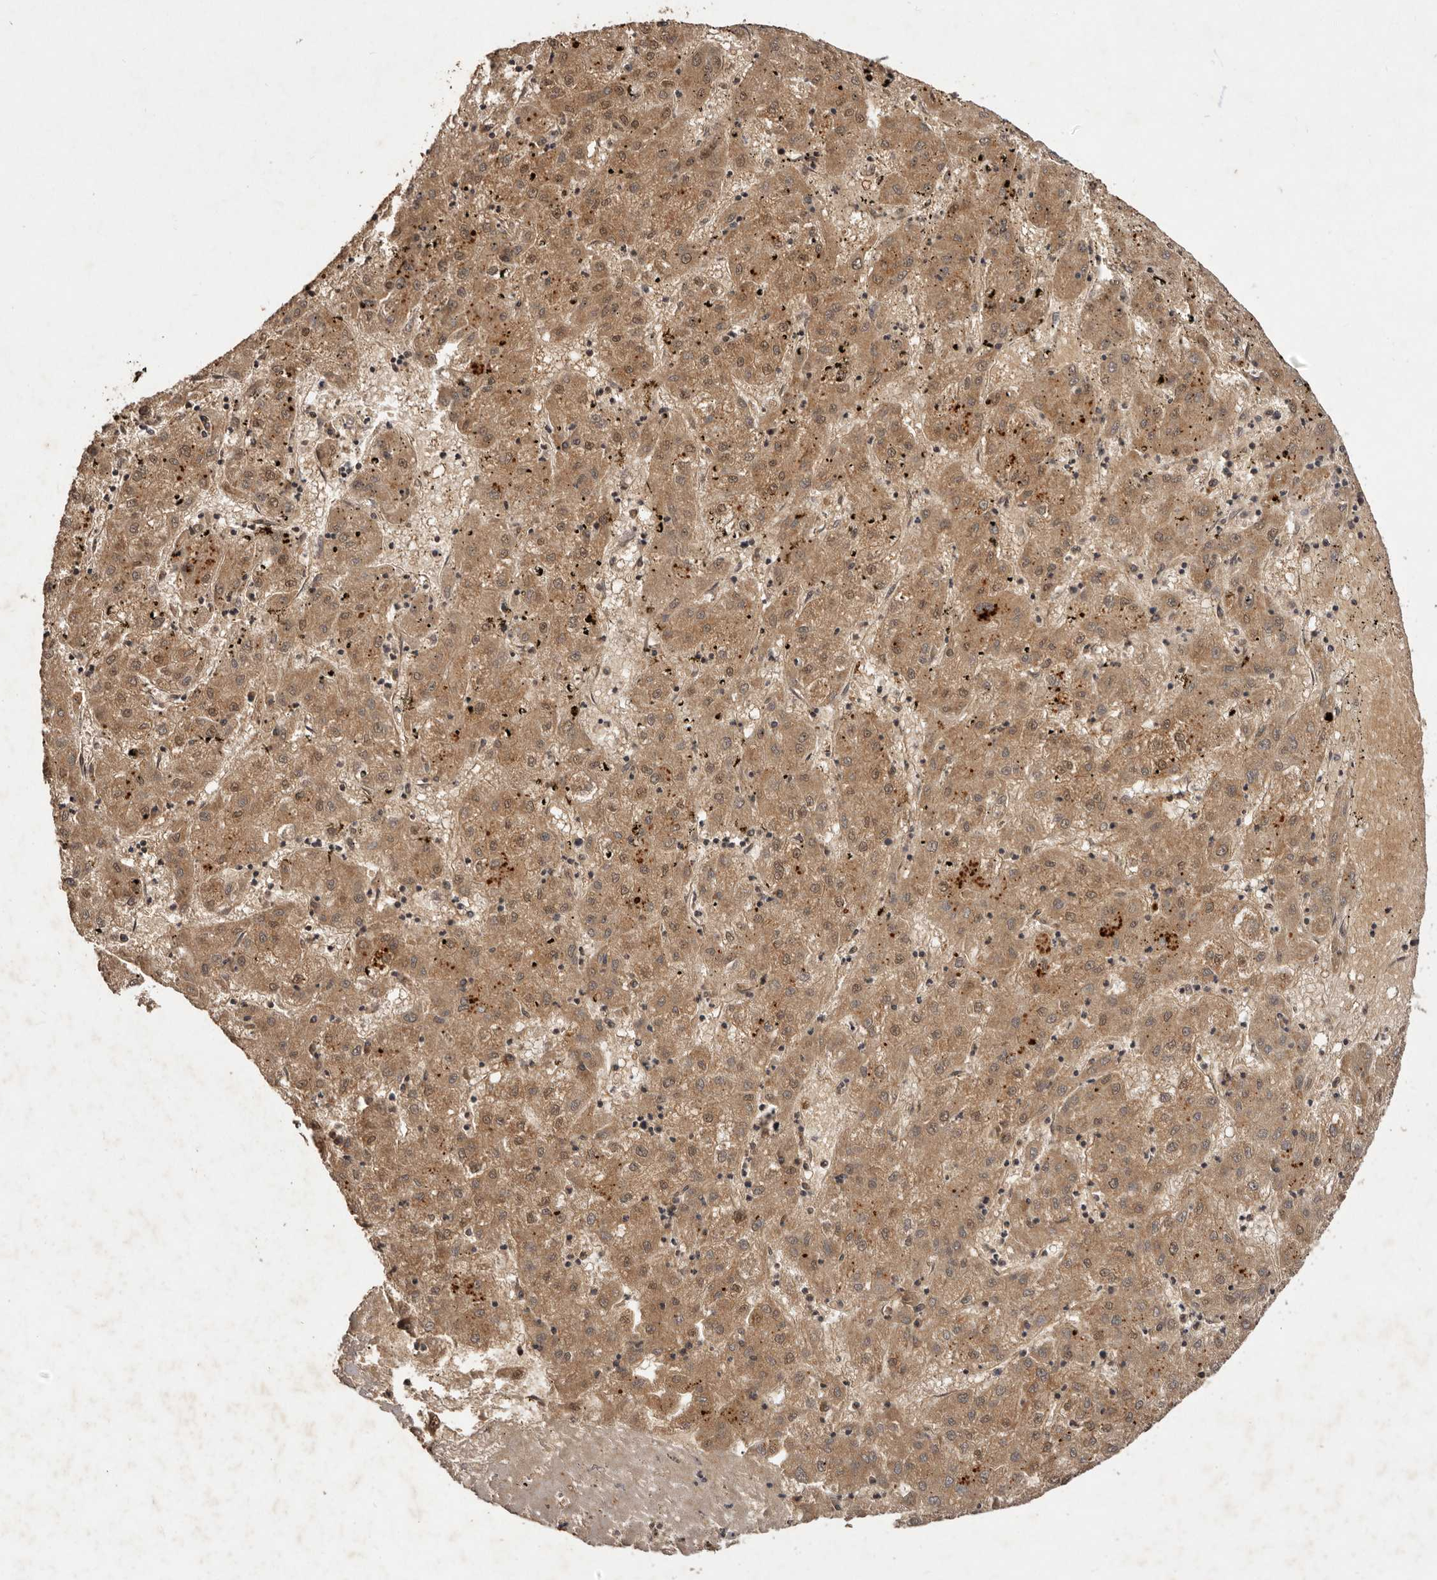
{"staining": {"intensity": "moderate", "quantity": ">75%", "location": "cytoplasmic/membranous,nuclear"}, "tissue": "liver cancer", "cell_type": "Tumor cells", "image_type": "cancer", "snomed": [{"axis": "morphology", "description": "Carcinoma, Hepatocellular, NOS"}, {"axis": "topography", "description": "Liver"}], "caption": "A photomicrograph of human liver cancer (hepatocellular carcinoma) stained for a protein displays moderate cytoplasmic/membranous and nuclear brown staining in tumor cells. (Stains: DAB in brown, nuclei in blue, Microscopy: brightfield microscopy at high magnification).", "gene": "NOTCH1", "patient": {"sex": "male", "age": 72}}